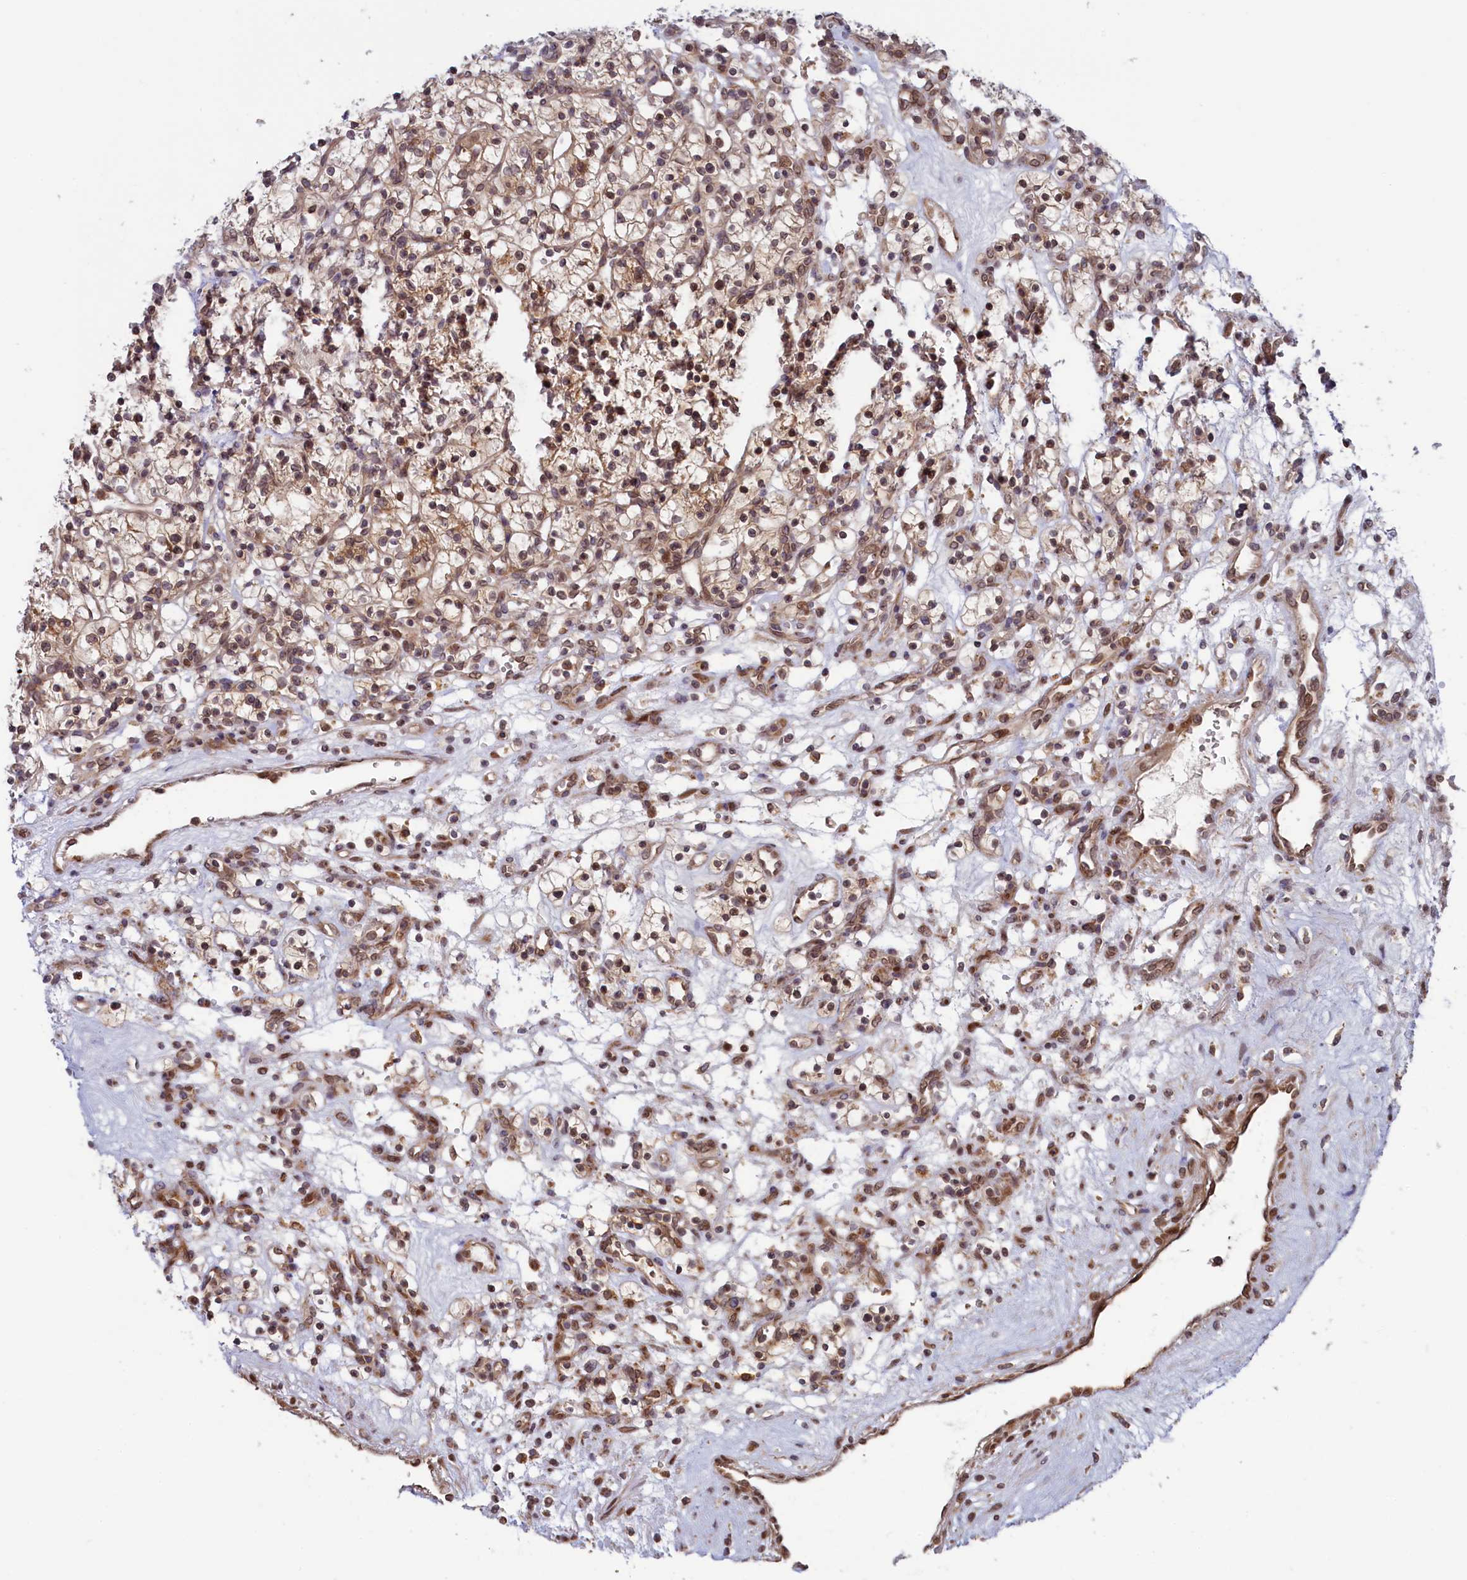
{"staining": {"intensity": "moderate", "quantity": ">75%", "location": "cytoplasmic/membranous,nuclear"}, "tissue": "renal cancer", "cell_type": "Tumor cells", "image_type": "cancer", "snomed": [{"axis": "morphology", "description": "Adenocarcinoma, NOS"}, {"axis": "topography", "description": "Kidney"}], "caption": "A brown stain highlights moderate cytoplasmic/membranous and nuclear staining of a protein in human renal cancer (adenocarcinoma) tumor cells. (IHC, brightfield microscopy, high magnification).", "gene": "NAE1", "patient": {"sex": "female", "age": 57}}